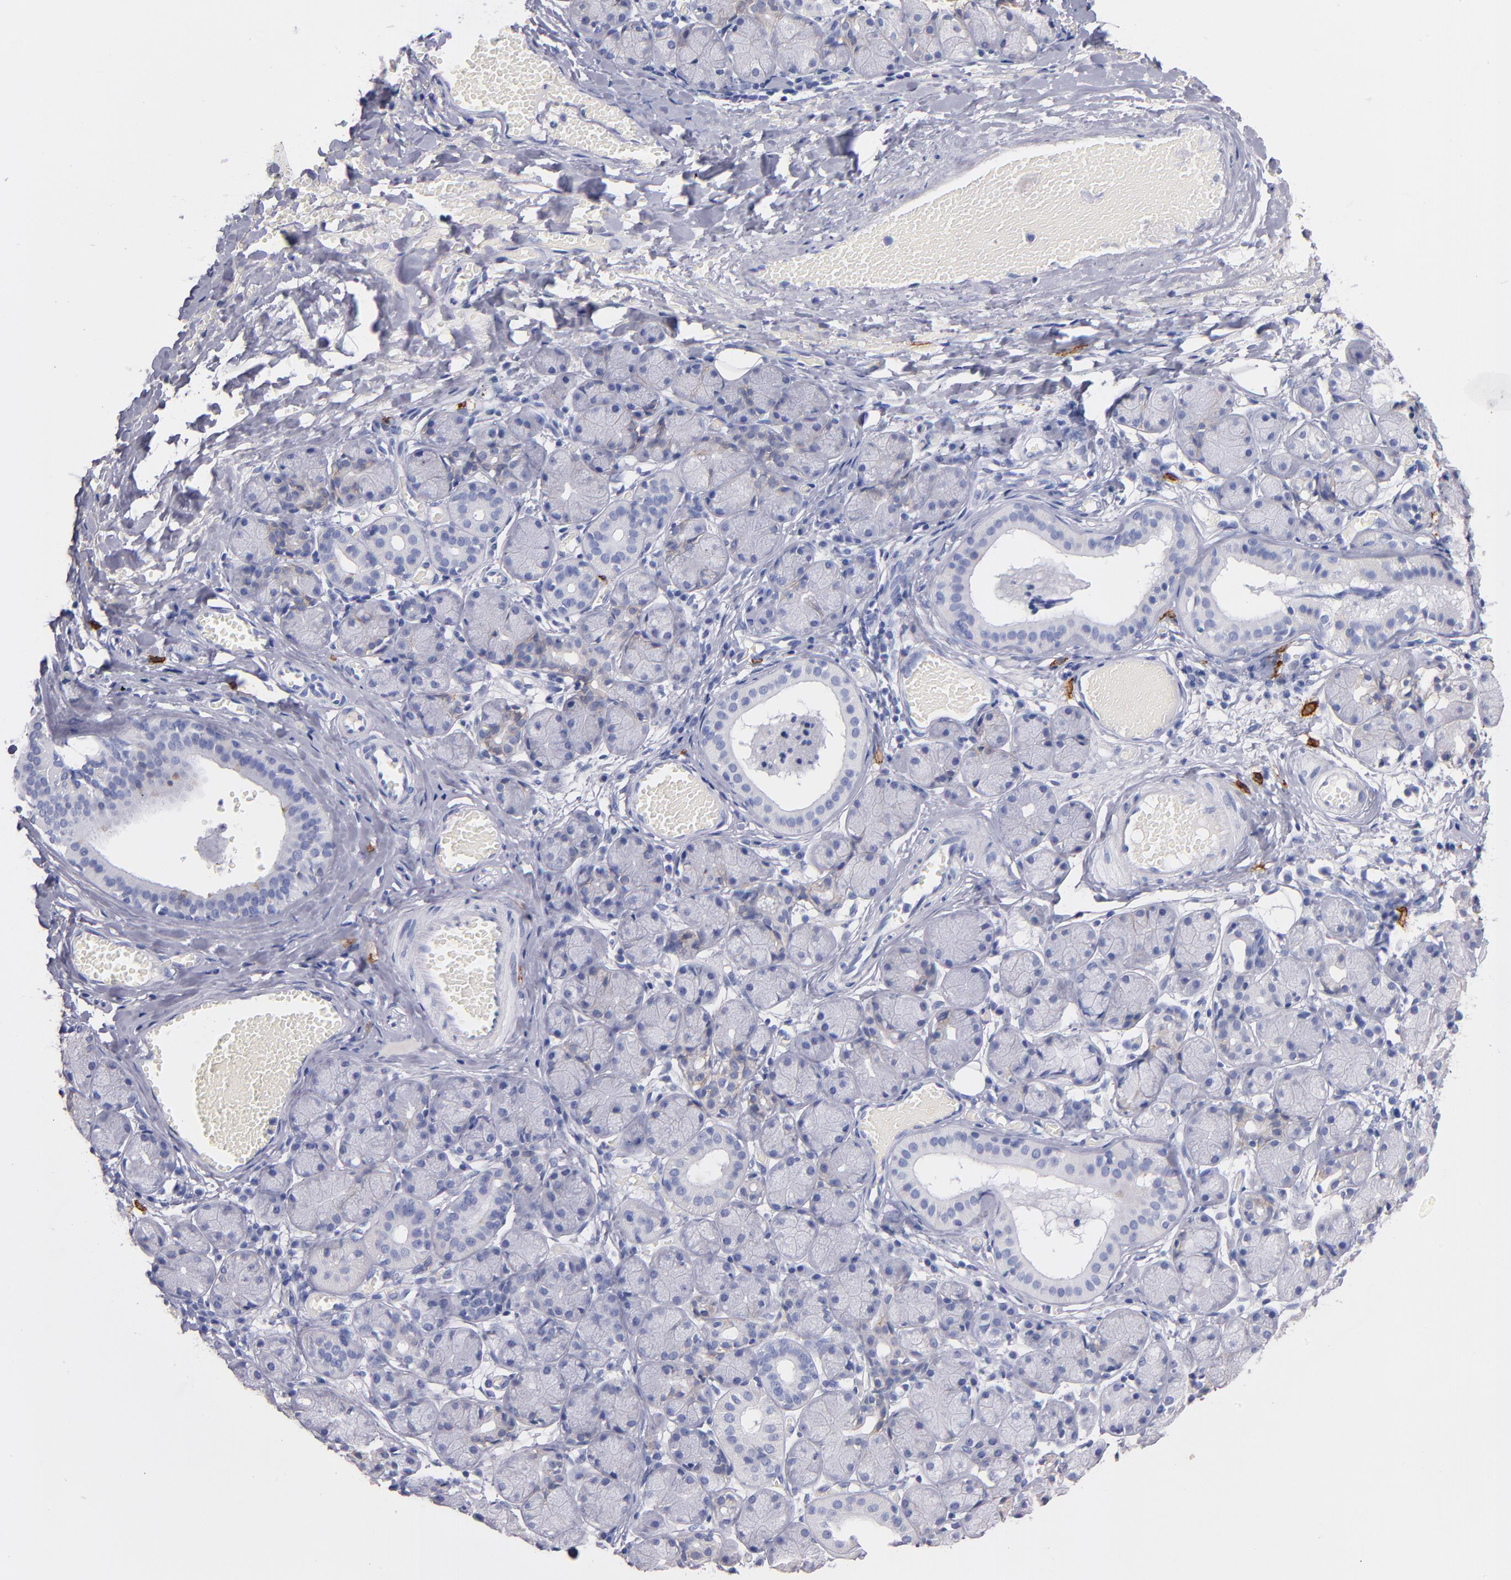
{"staining": {"intensity": "weak", "quantity": "<25%", "location": "cytoplasmic/membranous"}, "tissue": "salivary gland", "cell_type": "Glandular cells", "image_type": "normal", "snomed": [{"axis": "morphology", "description": "Normal tissue, NOS"}, {"axis": "topography", "description": "Salivary gland"}], "caption": "Glandular cells are negative for protein expression in unremarkable human salivary gland. Brightfield microscopy of immunohistochemistry (IHC) stained with DAB (brown) and hematoxylin (blue), captured at high magnification.", "gene": "KIT", "patient": {"sex": "female", "age": 24}}